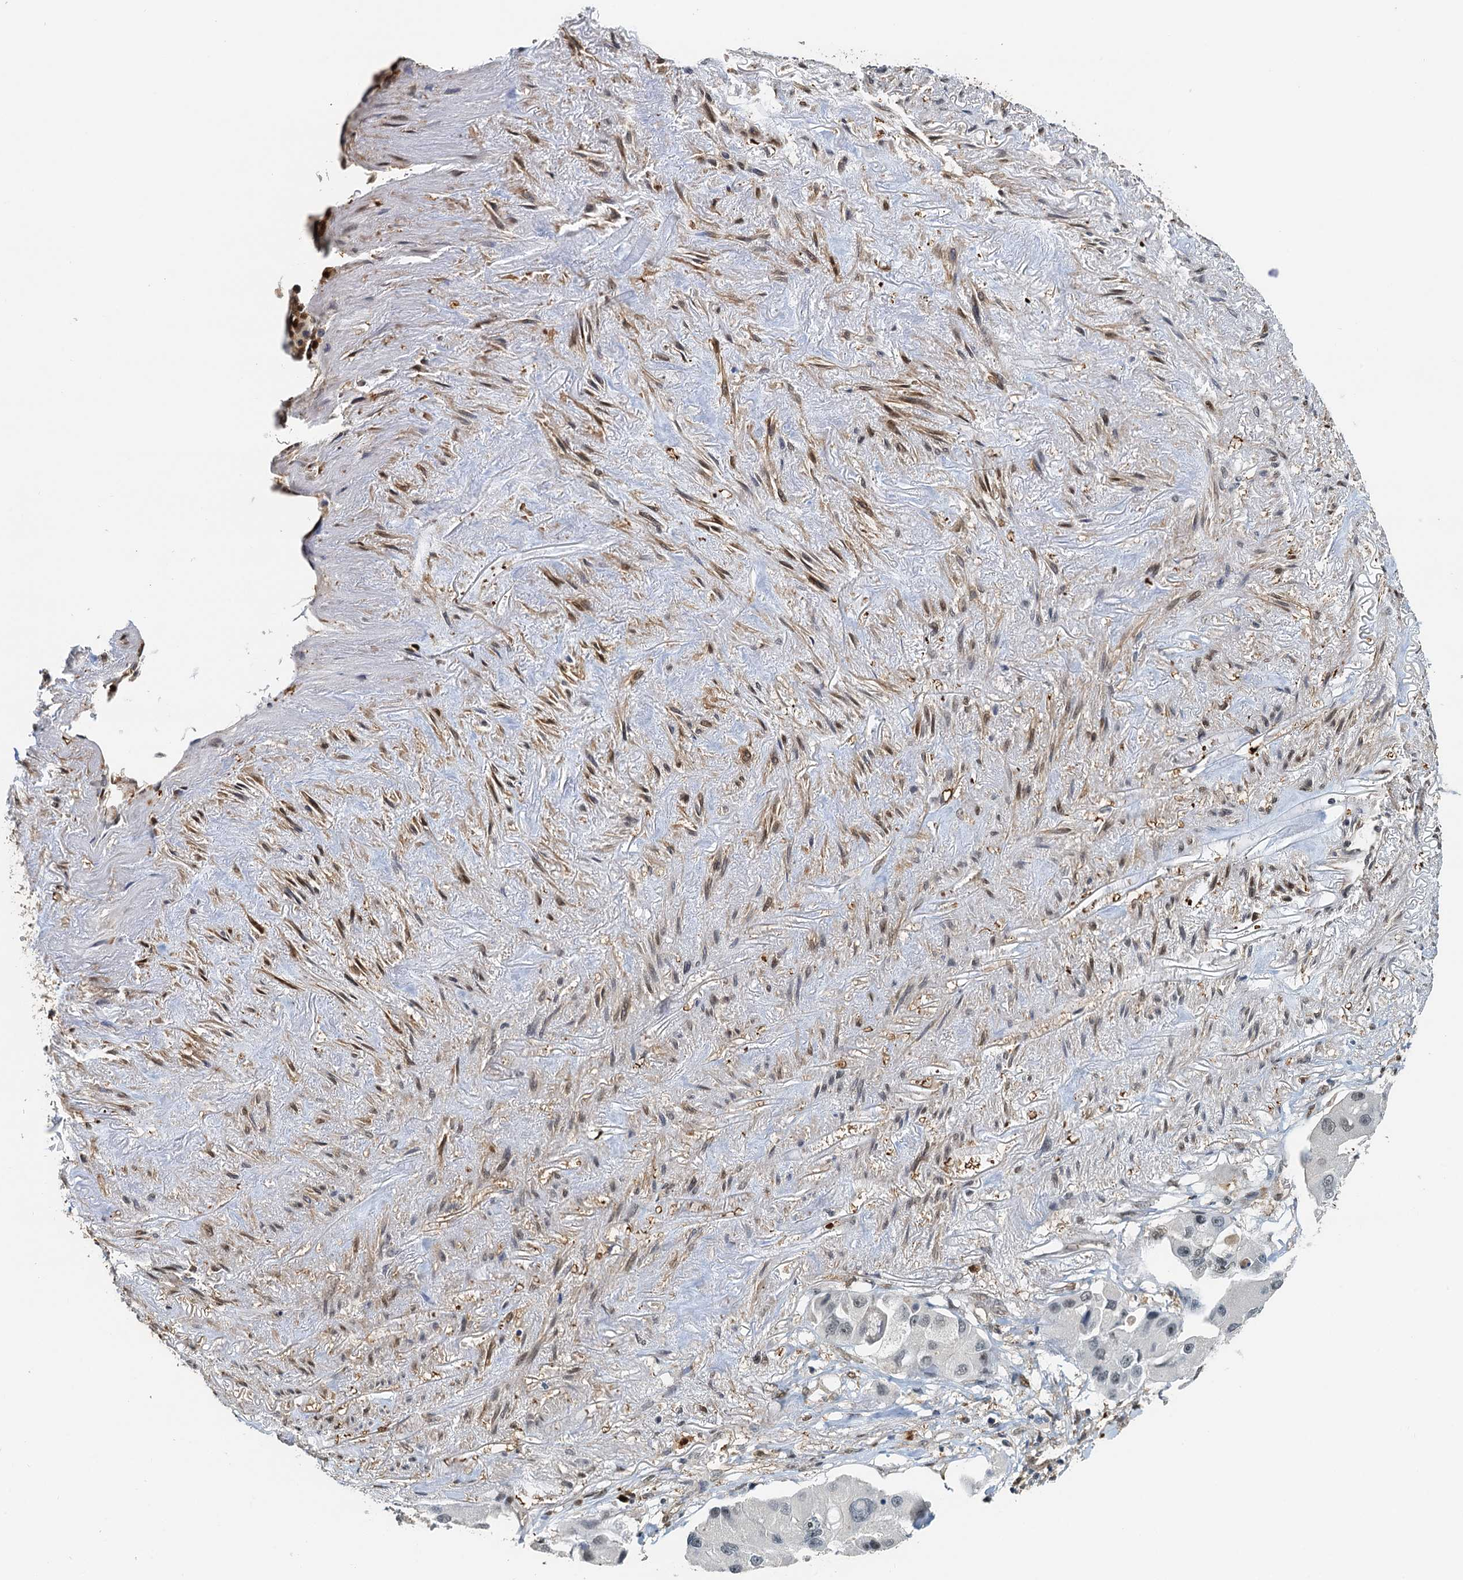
{"staining": {"intensity": "moderate", "quantity": "<25%", "location": "nuclear"}, "tissue": "lung cancer", "cell_type": "Tumor cells", "image_type": "cancer", "snomed": [{"axis": "morphology", "description": "Adenocarcinoma, NOS"}, {"axis": "topography", "description": "Lung"}], "caption": "Human lung cancer (adenocarcinoma) stained with a protein marker exhibits moderate staining in tumor cells.", "gene": "SPINDOC", "patient": {"sex": "female", "age": 54}}